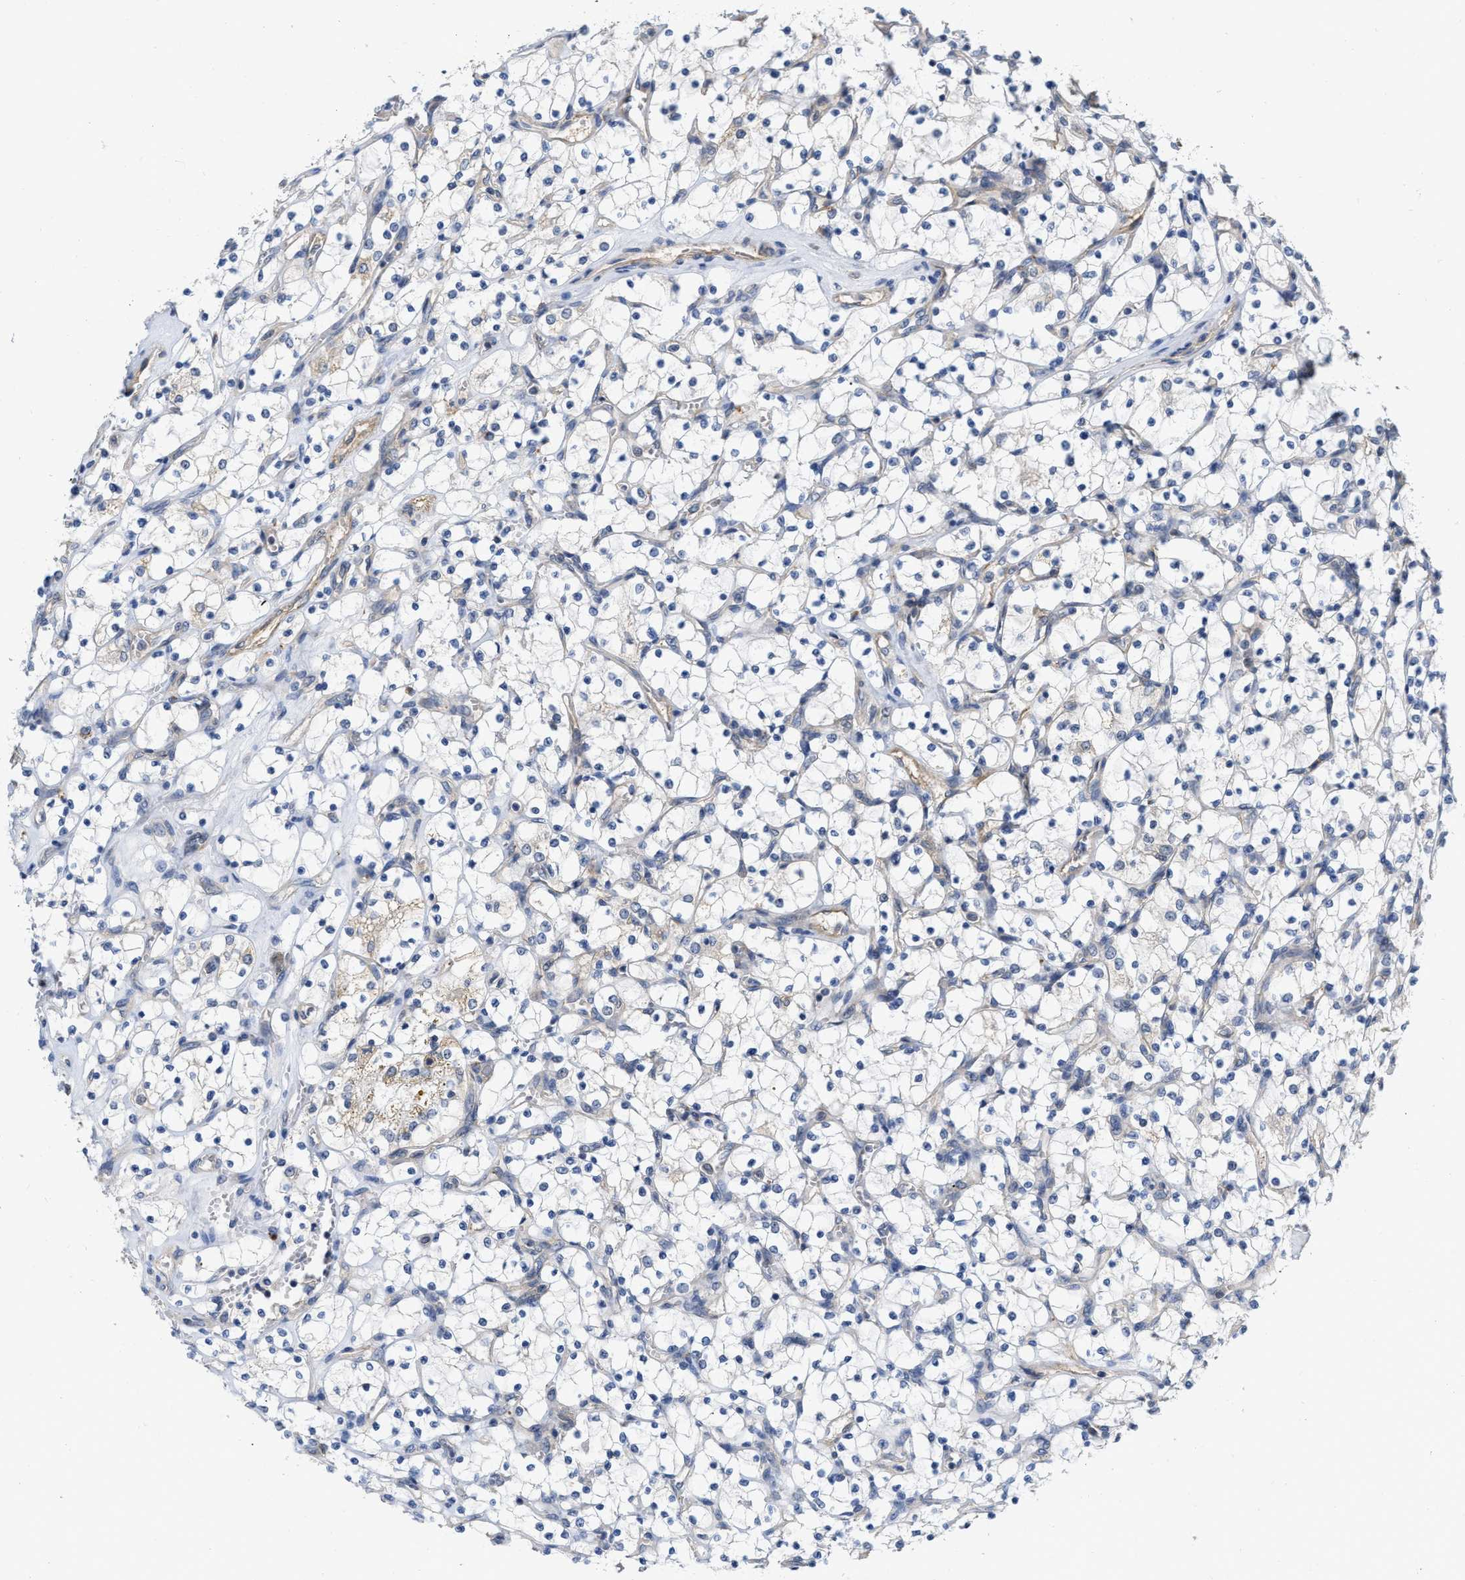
{"staining": {"intensity": "negative", "quantity": "none", "location": "none"}, "tissue": "renal cancer", "cell_type": "Tumor cells", "image_type": "cancer", "snomed": [{"axis": "morphology", "description": "Adenocarcinoma, NOS"}, {"axis": "topography", "description": "Kidney"}], "caption": "This micrograph is of renal cancer stained with immunohistochemistry to label a protein in brown with the nuclei are counter-stained blue. There is no staining in tumor cells.", "gene": "NAPEPLD", "patient": {"sex": "female", "age": 69}}